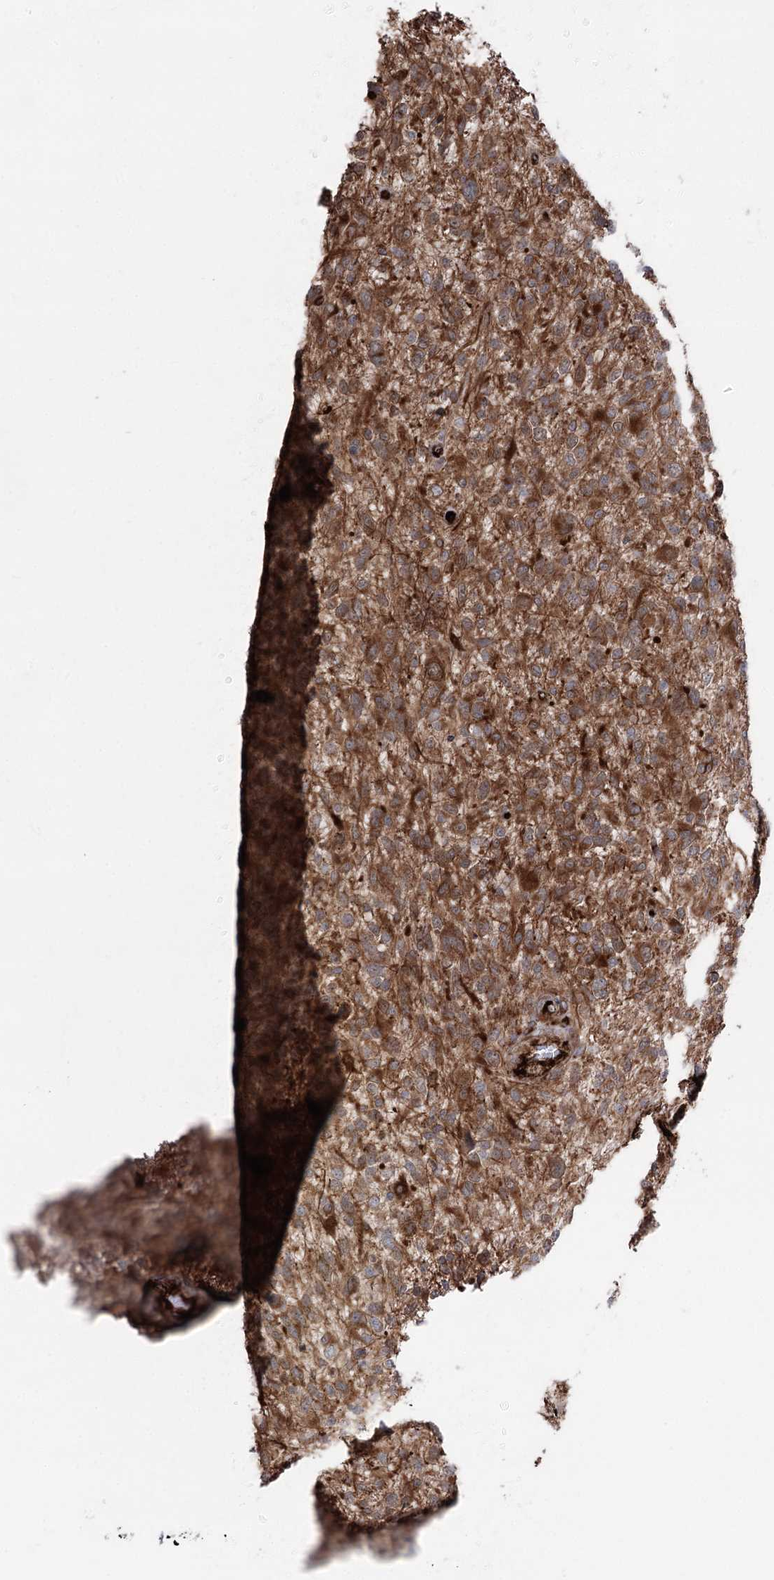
{"staining": {"intensity": "moderate", "quantity": ">75%", "location": "nuclear"}, "tissue": "glioma", "cell_type": "Tumor cells", "image_type": "cancer", "snomed": [{"axis": "morphology", "description": "Glioma, malignant, High grade"}, {"axis": "topography", "description": "Brain"}], "caption": "Immunohistochemical staining of malignant high-grade glioma reveals medium levels of moderate nuclear staining in about >75% of tumor cells.", "gene": "MIB1", "patient": {"sex": "male", "age": 47}}